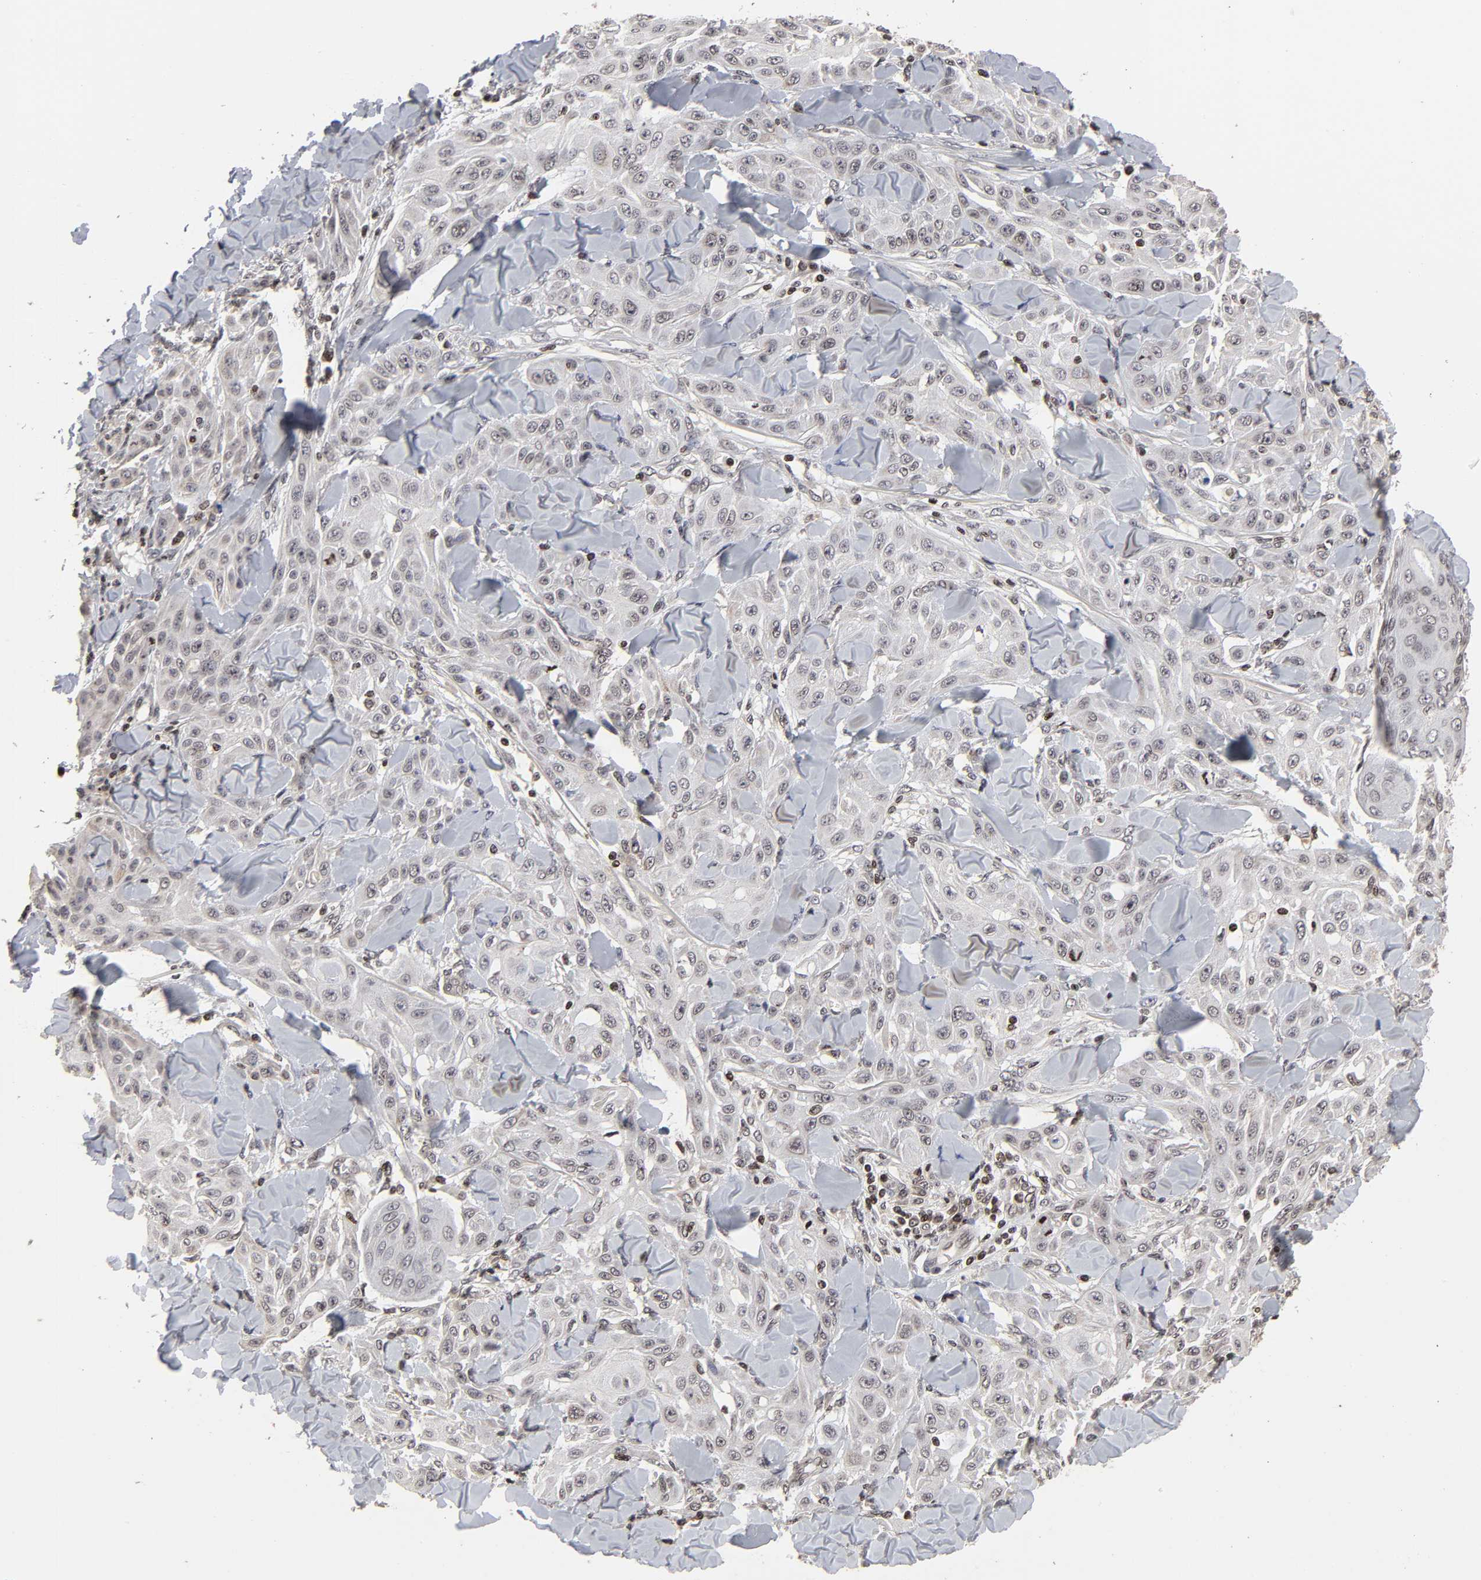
{"staining": {"intensity": "negative", "quantity": "none", "location": "none"}, "tissue": "skin cancer", "cell_type": "Tumor cells", "image_type": "cancer", "snomed": [{"axis": "morphology", "description": "Squamous cell carcinoma, NOS"}, {"axis": "topography", "description": "Skin"}], "caption": "Immunohistochemistry photomicrograph of neoplastic tissue: human skin cancer (squamous cell carcinoma) stained with DAB (3,3'-diaminobenzidine) exhibits no significant protein positivity in tumor cells.", "gene": "ZNF473", "patient": {"sex": "male", "age": 24}}